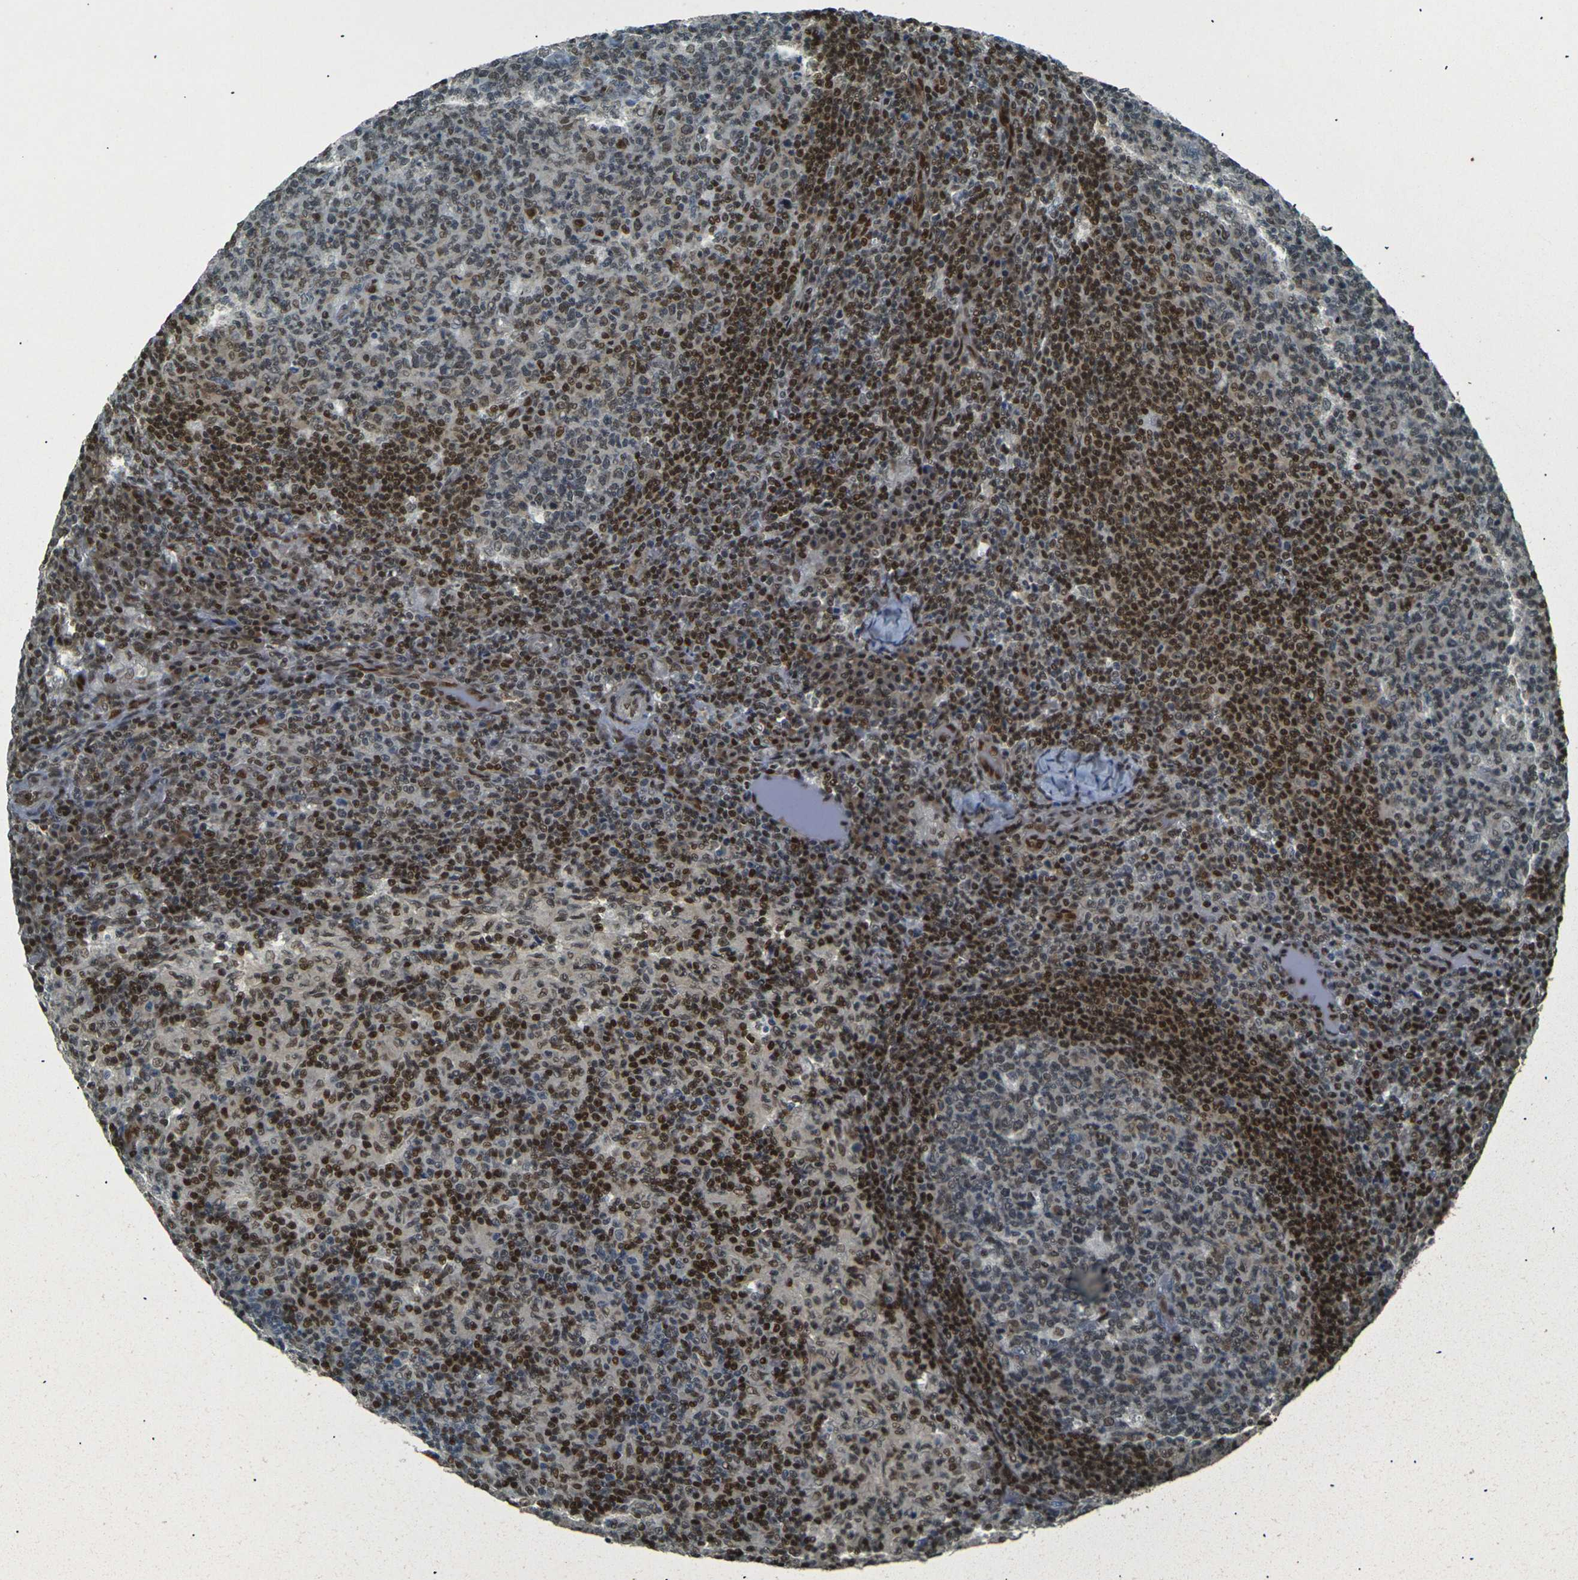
{"staining": {"intensity": "moderate", "quantity": "<25%", "location": "nuclear"}, "tissue": "lymph node", "cell_type": "Germinal center cells", "image_type": "normal", "snomed": [{"axis": "morphology", "description": "Normal tissue, NOS"}, {"axis": "morphology", "description": "Inflammation, NOS"}, {"axis": "topography", "description": "Lymph node"}], "caption": "Immunohistochemistry (IHC) (DAB) staining of normal lymph node shows moderate nuclear protein positivity in approximately <25% of germinal center cells. Immunohistochemistry stains the protein of interest in brown and the nuclei are stained blue.", "gene": "NHEJ1", "patient": {"sex": "male", "age": 55}}